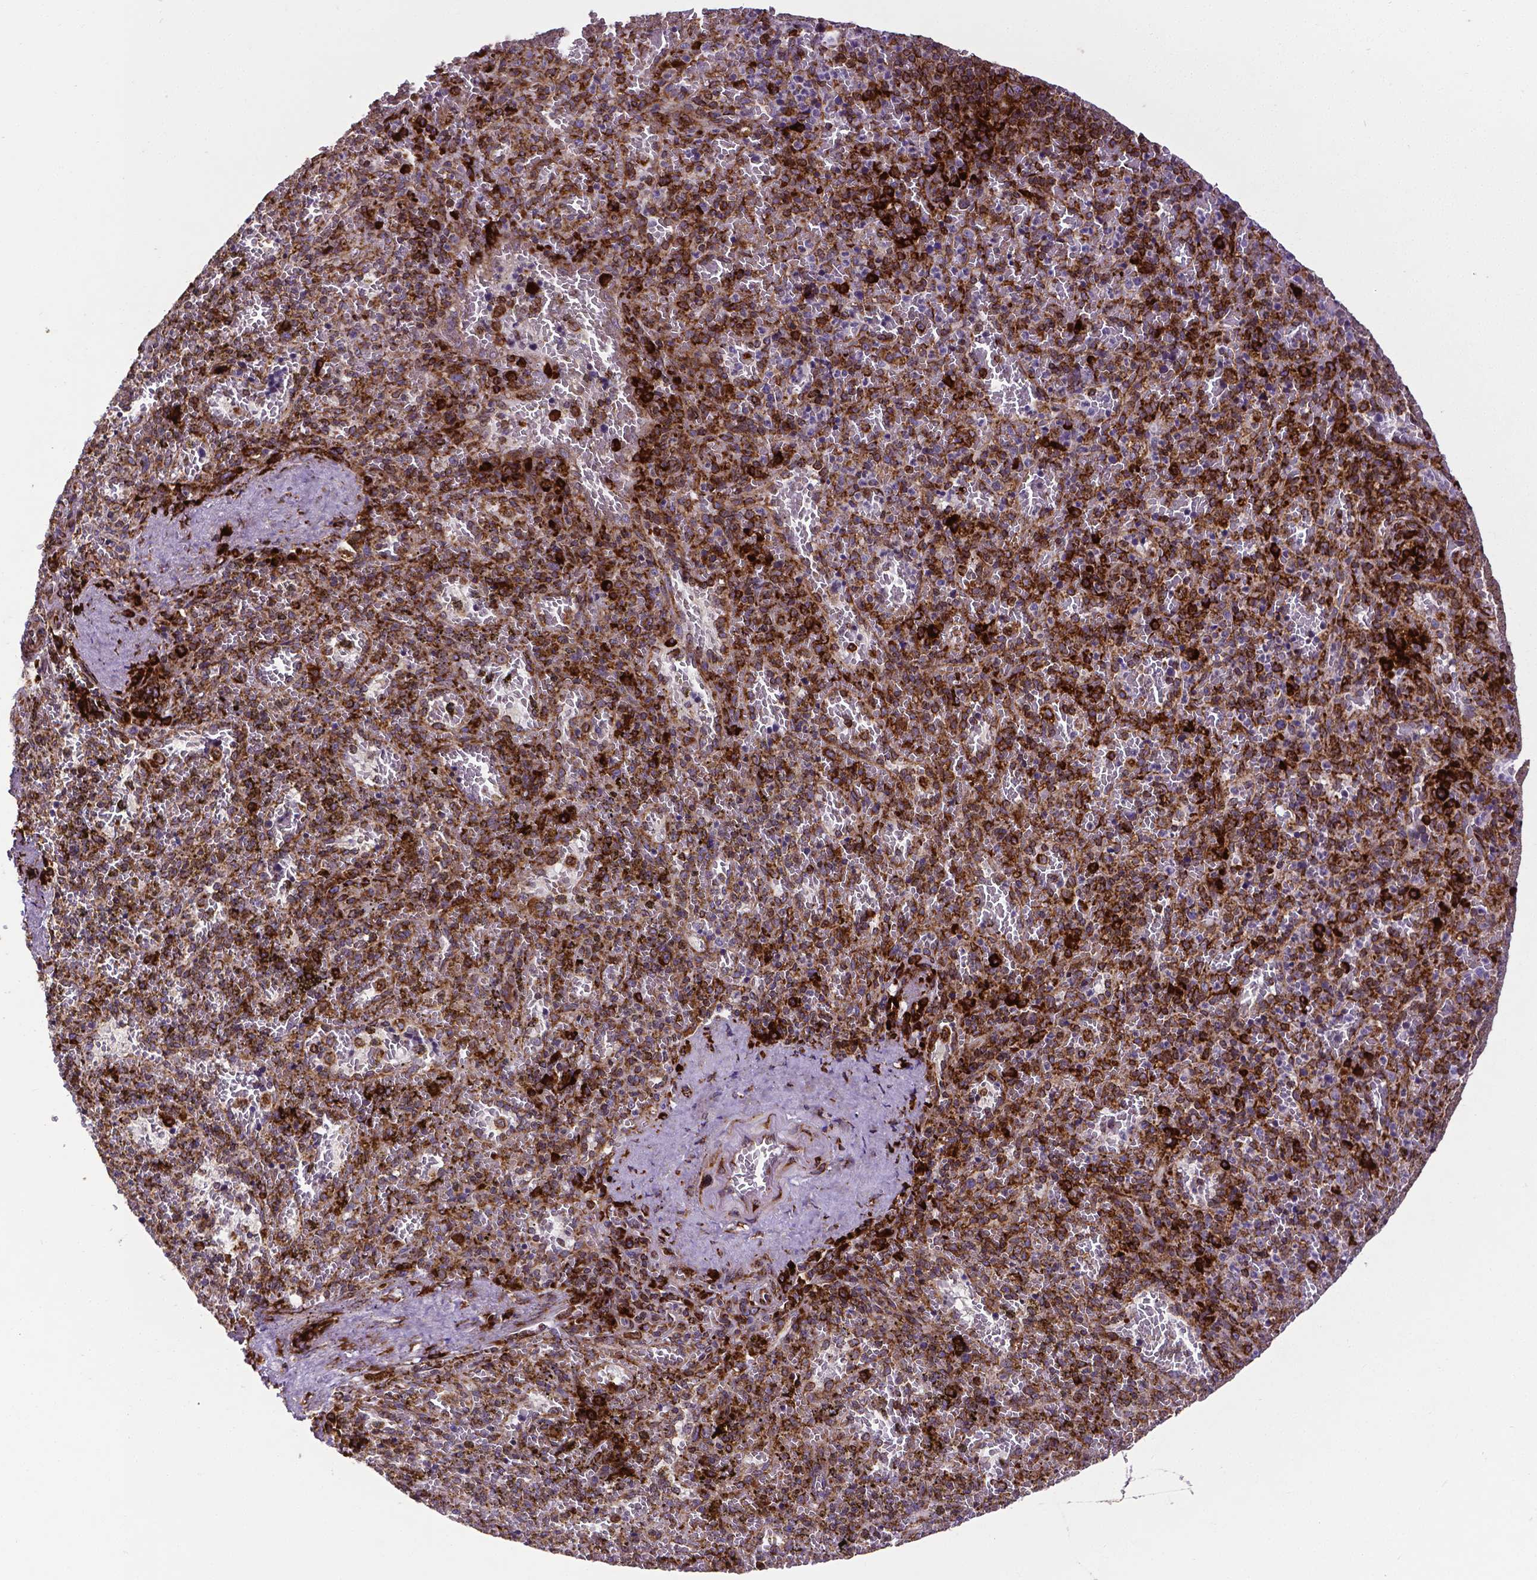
{"staining": {"intensity": "strong", "quantity": ">75%", "location": "cytoplasmic/membranous"}, "tissue": "spleen", "cell_type": "Cells in red pulp", "image_type": "normal", "snomed": [{"axis": "morphology", "description": "Normal tissue, NOS"}, {"axis": "topography", "description": "Spleen"}], "caption": "High-magnification brightfield microscopy of unremarkable spleen stained with DAB (brown) and counterstained with hematoxylin (blue). cells in red pulp exhibit strong cytoplasmic/membranous staining is seen in approximately>75% of cells. Using DAB (brown) and hematoxylin (blue) stains, captured at high magnification using brightfield microscopy.", "gene": "MTDH", "patient": {"sex": "female", "age": 50}}